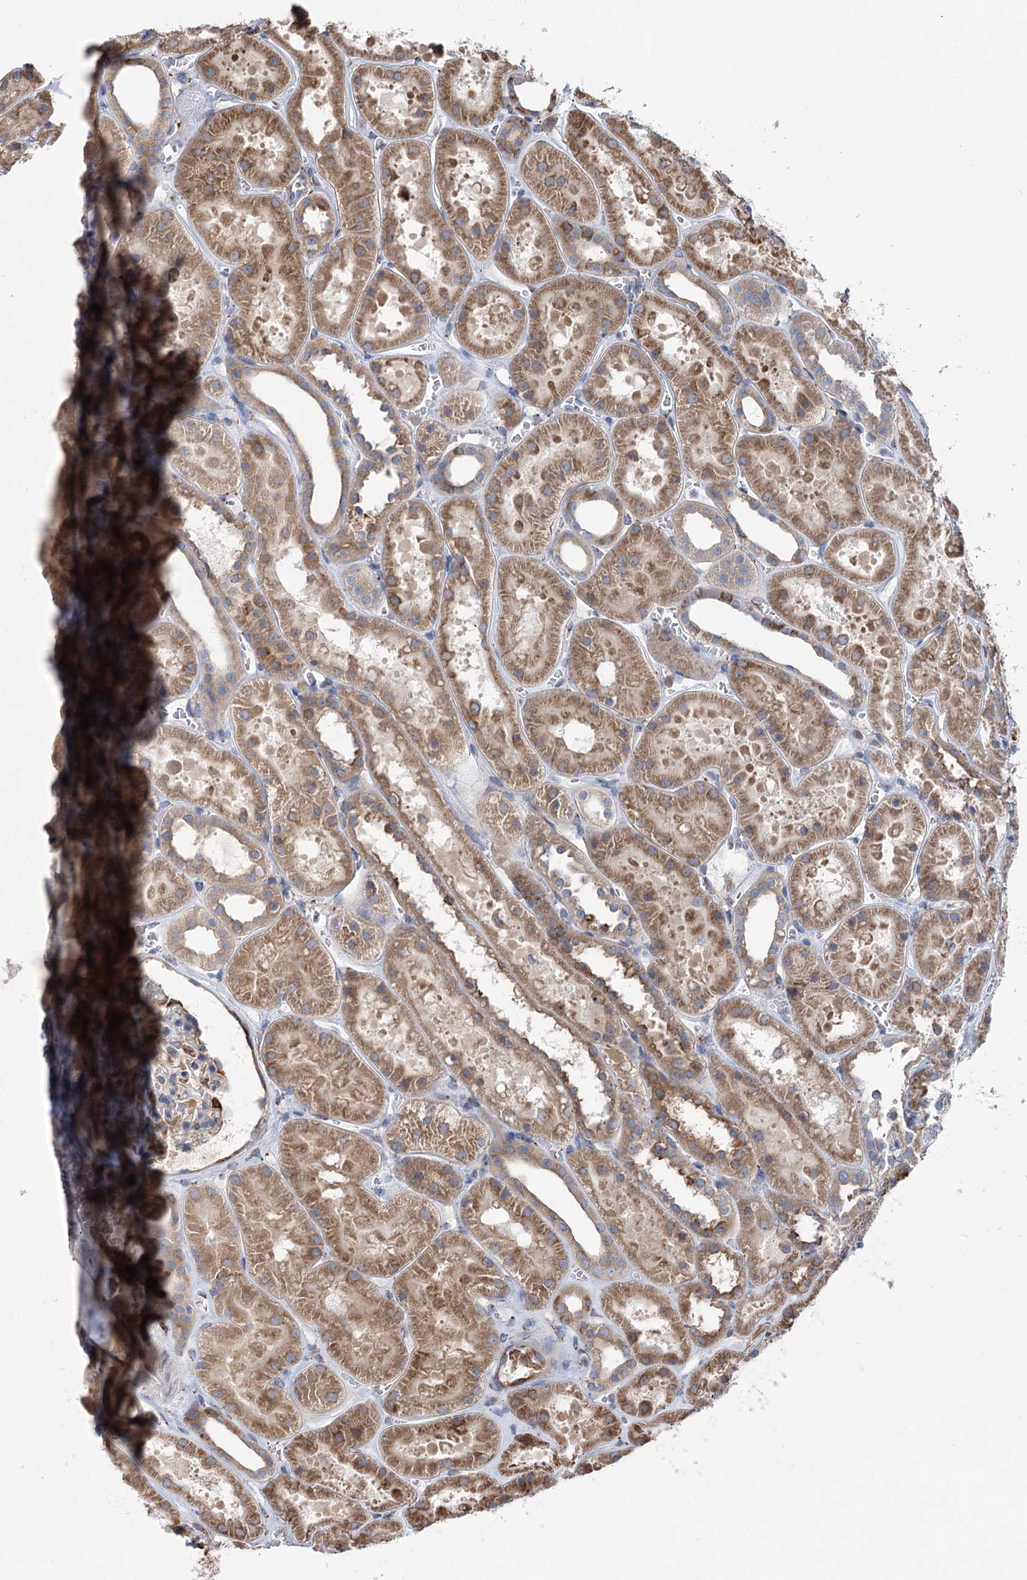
{"staining": {"intensity": "moderate", "quantity": "25%-75%", "location": "cytoplasmic/membranous"}, "tissue": "kidney", "cell_type": "Cells in glomeruli", "image_type": "normal", "snomed": [{"axis": "morphology", "description": "Normal tissue, NOS"}, {"axis": "topography", "description": "Kidney"}], "caption": "IHC staining of benign kidney, which reveals medium levels of moderate cytoplasmic/membranous expression in about 25%-75% of cells in glomeruli indicating moderate cytoplasmic/membranous protein positivity. The staining was performed using DAB (brown) for protein detection and nuclei were counterstained in hematoxylin (blue).", "gene": "METTL24", "patient": {"sex": "female", "age": 41}}